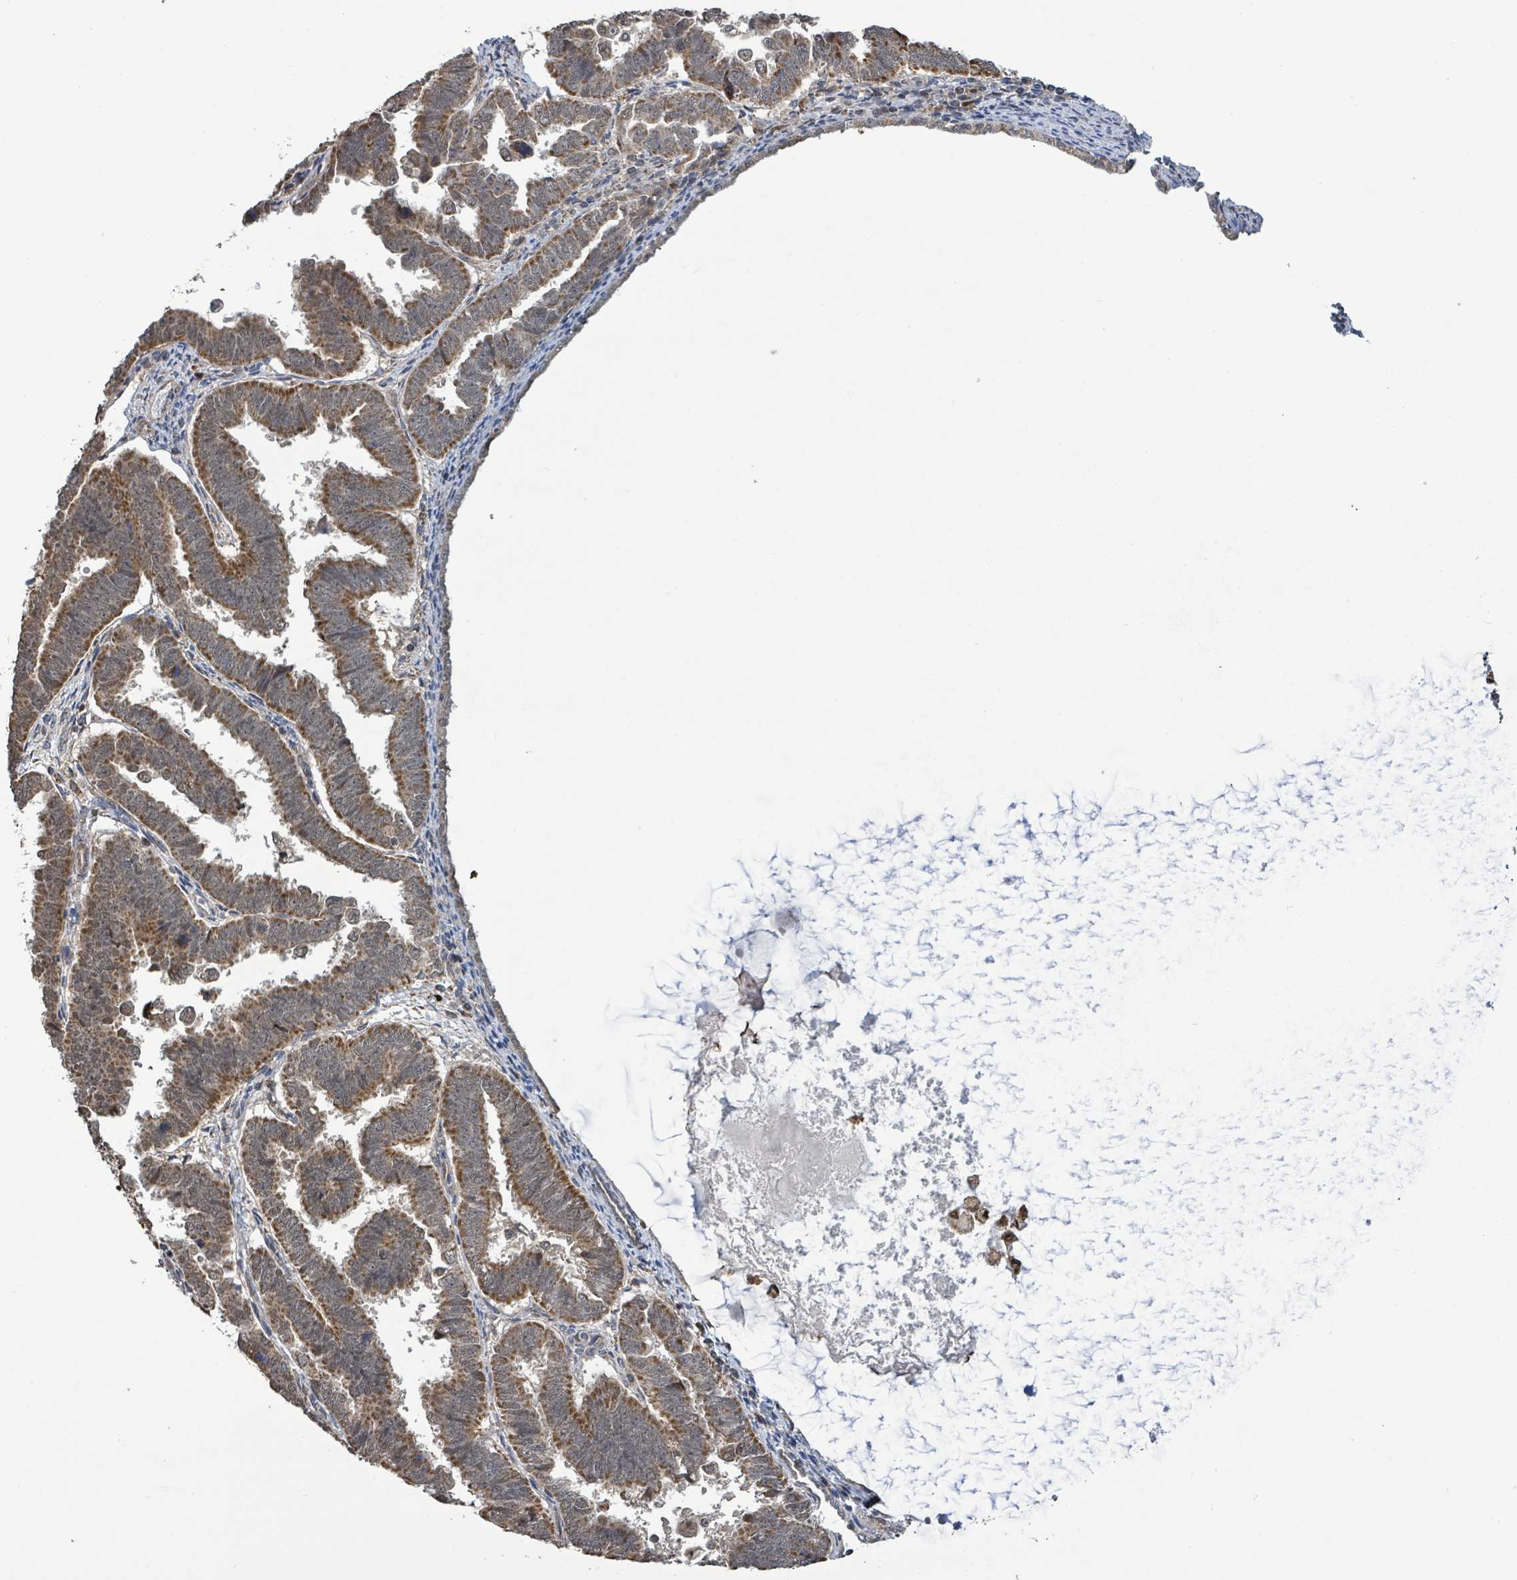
{"staining": {"intensity": "moderate", "quantity": ">75%", "location": "cytoplasmic/membranous"}, "tissue": "endometrial cancer", "cell_type": "Tumor cells", "image_type": "cancer", "snomed": [{"axis": "morphology", "description": "Adenocarcinoma, NOS"}, {"axis": "topography", "description": "Endometrium"}], "caption": "Protein expression analysis of human endometrial adenocarcinoma reveals moderate cytoplasmic/membranous staining in approximately >75% of tumor cells. (brown staining indicates protein expression, while blue staining denotes nuclei).", "gene": "COQ6", "patient": {"sex": "female", "age": 75}}